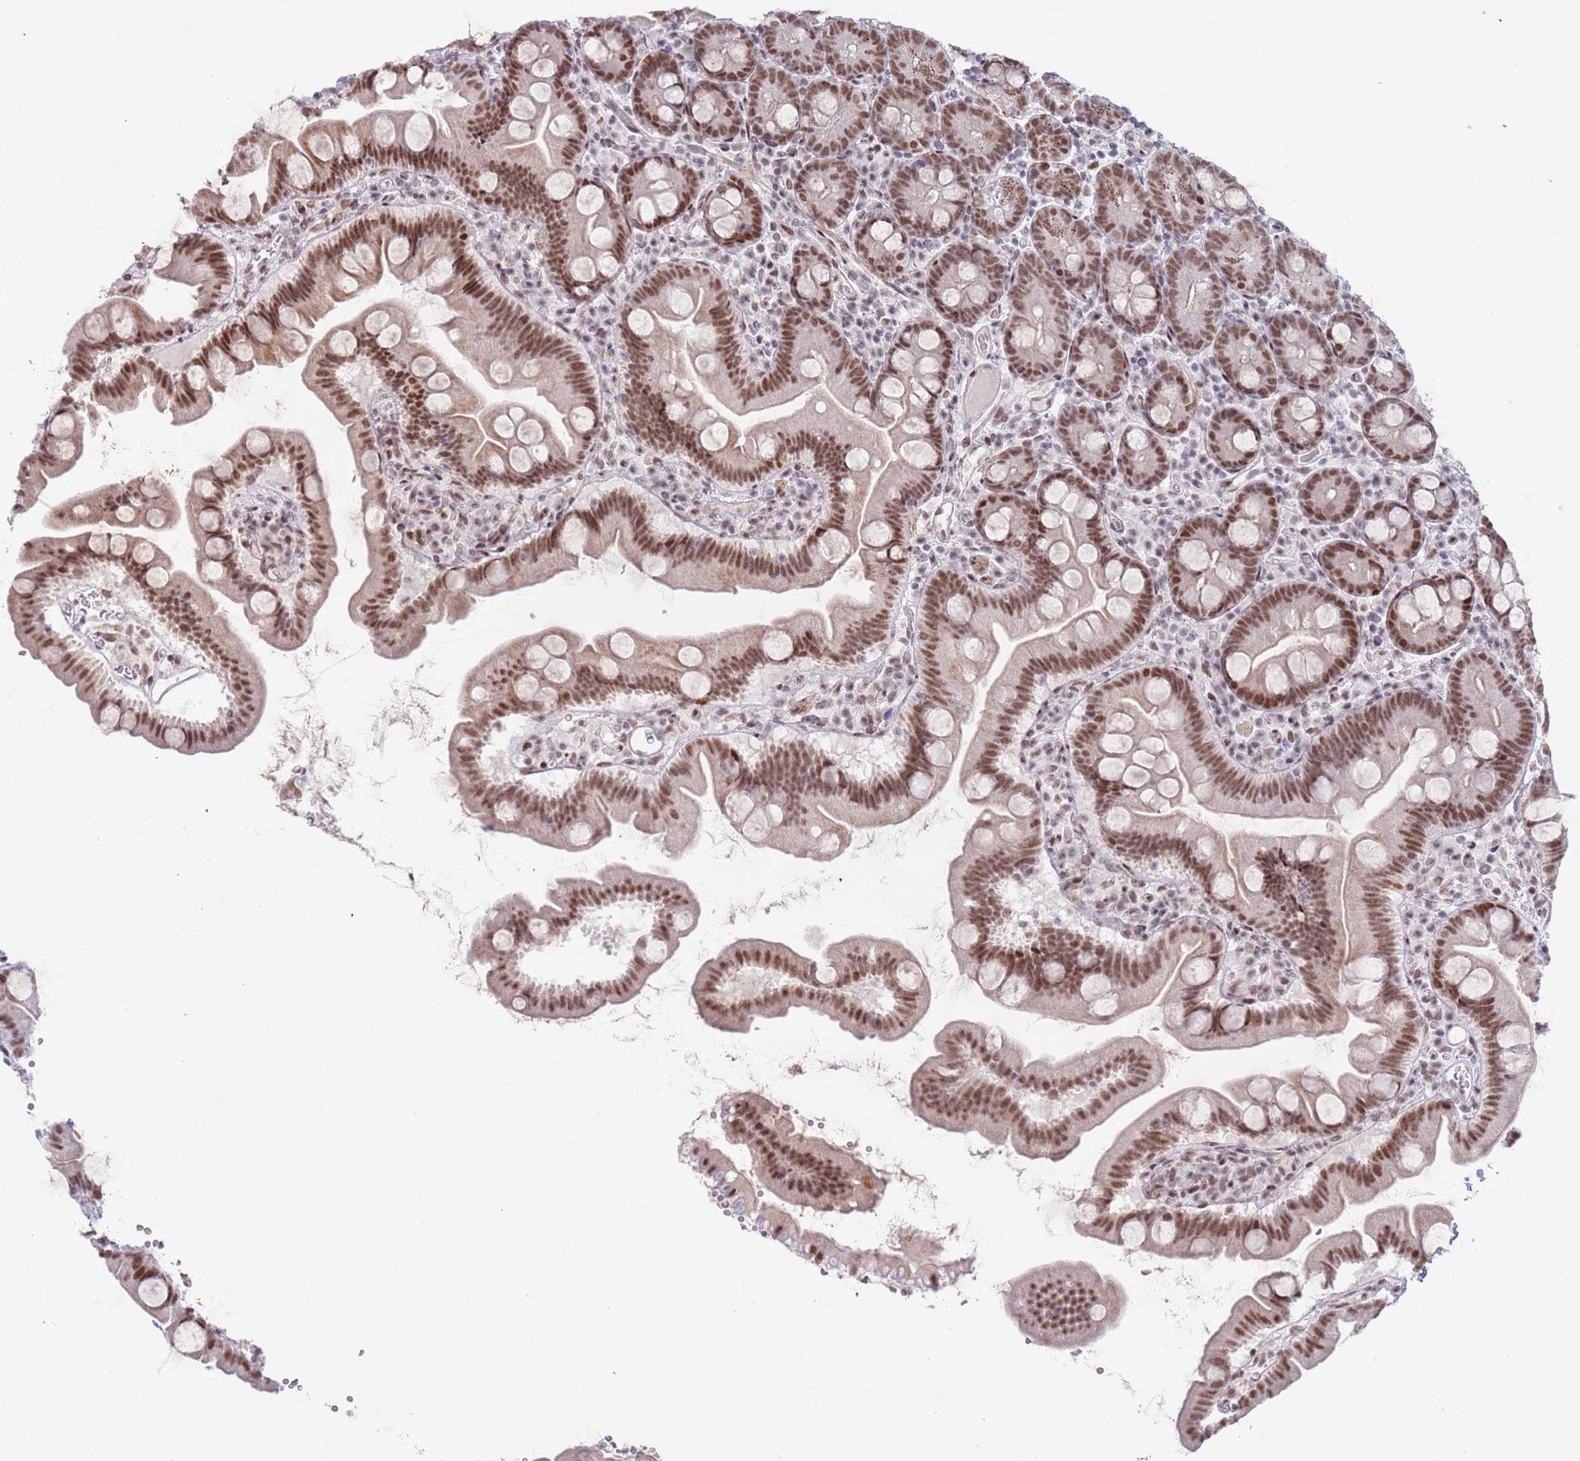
{"staining": {"intensity": "moderate", "quantity": ">75%", "location": "nuclear"}, "tissue": "small intestine", "cell_type": "Glandular cells", "image_type": "normal", "snomed": [{"axis": "morphology", "description": "Normal tissue, NOS"}, {"axis": "topography", "description": "Small intestine"}], "caption": "The immunohistochemical stain labels moderate nuclear expression in glandular cells of unremarkable small intestine. (IHC, brightfield microscopy, high magnification).", "gene": "ZNF382", "patient": {"sex": "female", "age": 68}}